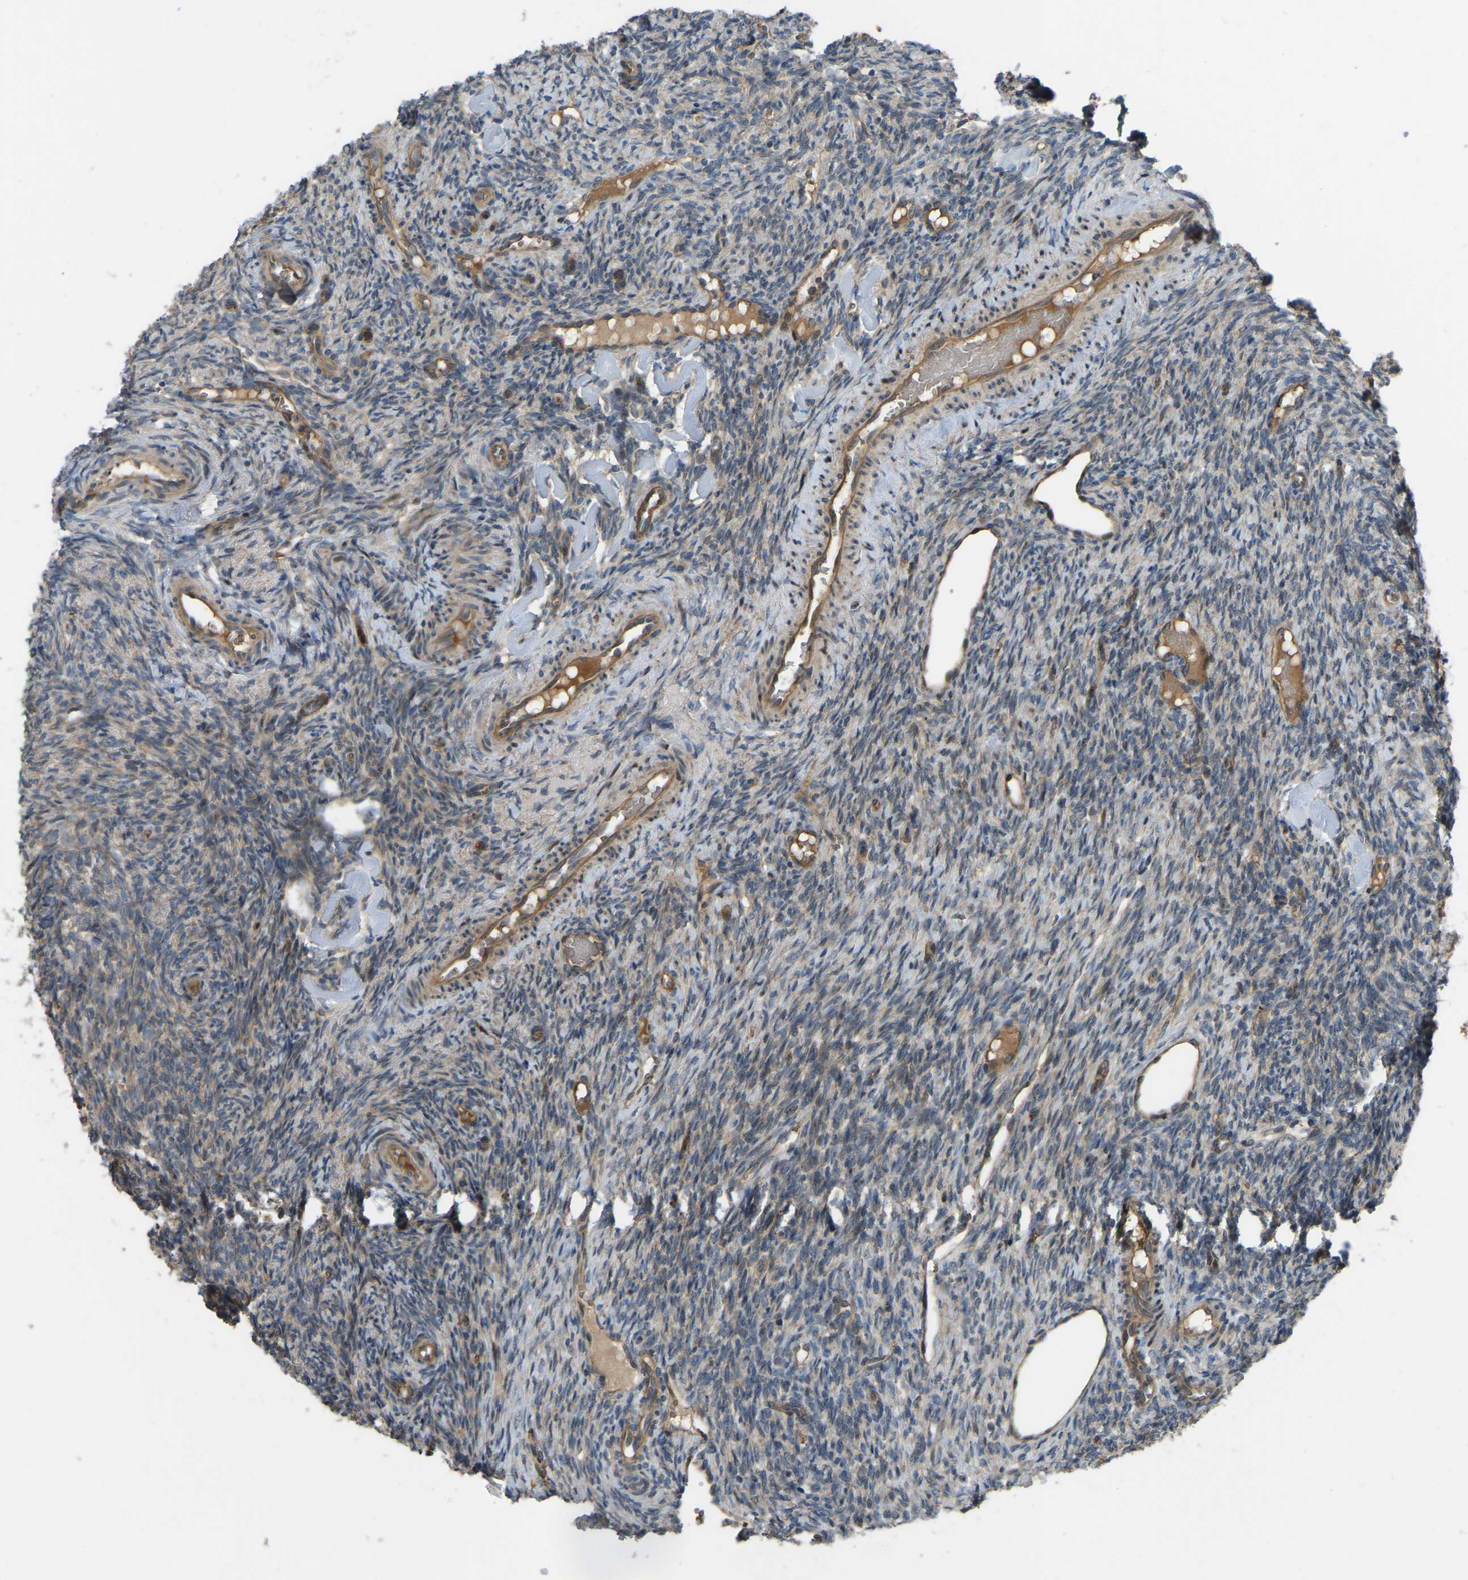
{"staining": {"intensity": "moderate", "quantity": ">75%", "location": "cytoplasmic/membranous"}, "tissue": "ovary", "cell_type": "Follicle cells", "image_type": "normal", "snomed": [{"axis": "morphology", "description": "Normal tissue, NOS"}, {"axis": "topography", "description": "Ovary"}], "caption": "Immunohistochemical staining of benign ovary demonstrates moderate cytoplasmic/membranous protein expression in about >75% of follicle cells.", "gene": "C21orf91", "patient": {"sex": "female", "age": 41}}